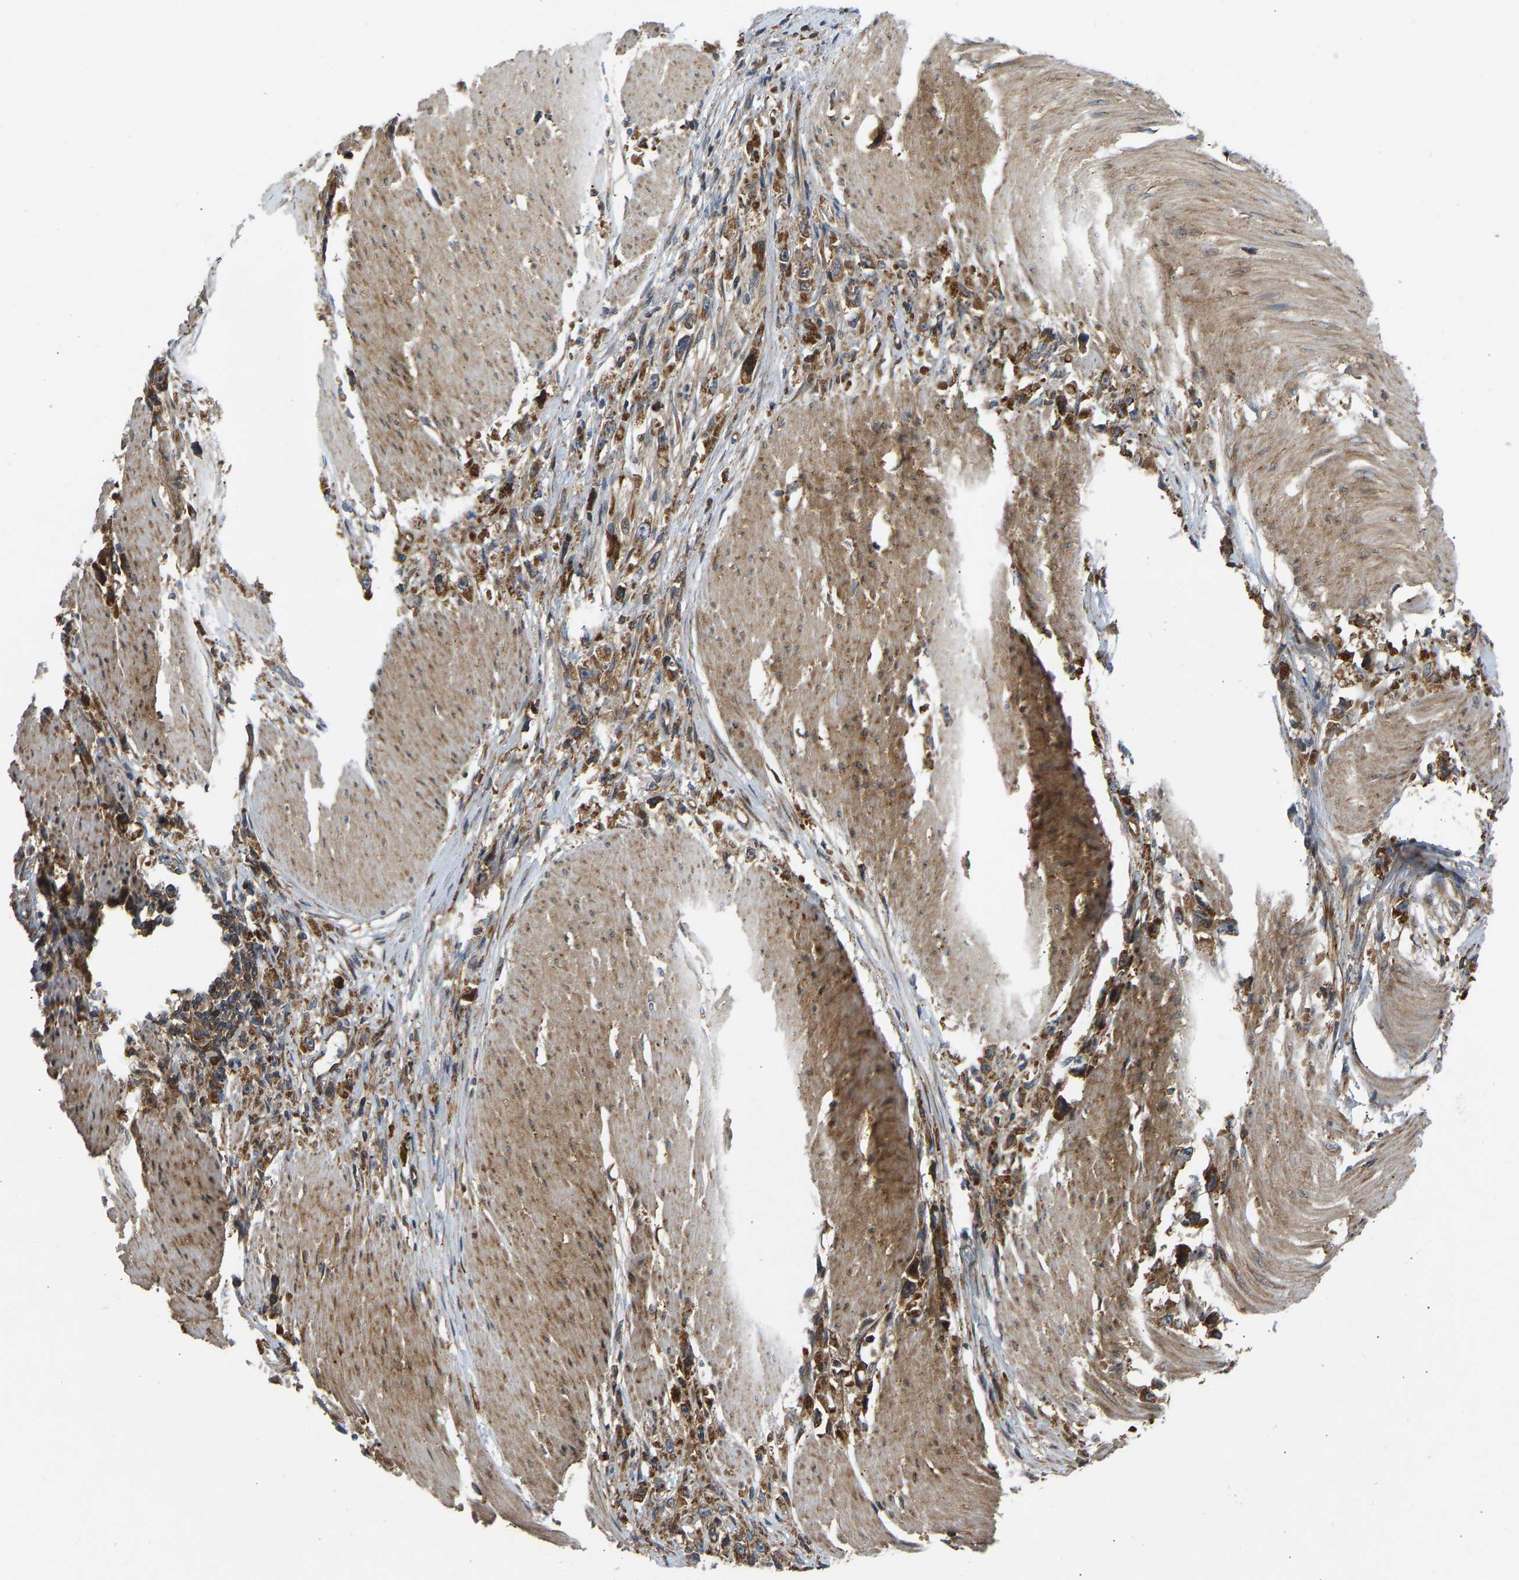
{"staining": {"intensity": "moderate", "quantity": ">75%", "location": "cytoplasmic/membranous"}, "tissue": "stomach cancer", "cell_type": "Tumor cells", "image_type": "cancer", "snomed": [{"axis": "morphology", "description": "Adenocarcinoma, NOS"}, {"axis": "topography", "description": "Stomach"}], "caption": "A photomicrograph of stomach cancer (adenocarcinoma) stained for a protein demonstrates moderate cytoplasmic/membranous brown staining in tumor cells. The staining was performed using DAB, with brown indicating positive protein expression. Nuclei are stained blue with hematoxylin.", "gene": "RASGRF2", "patient": {"sex": "female", "age": 59}}